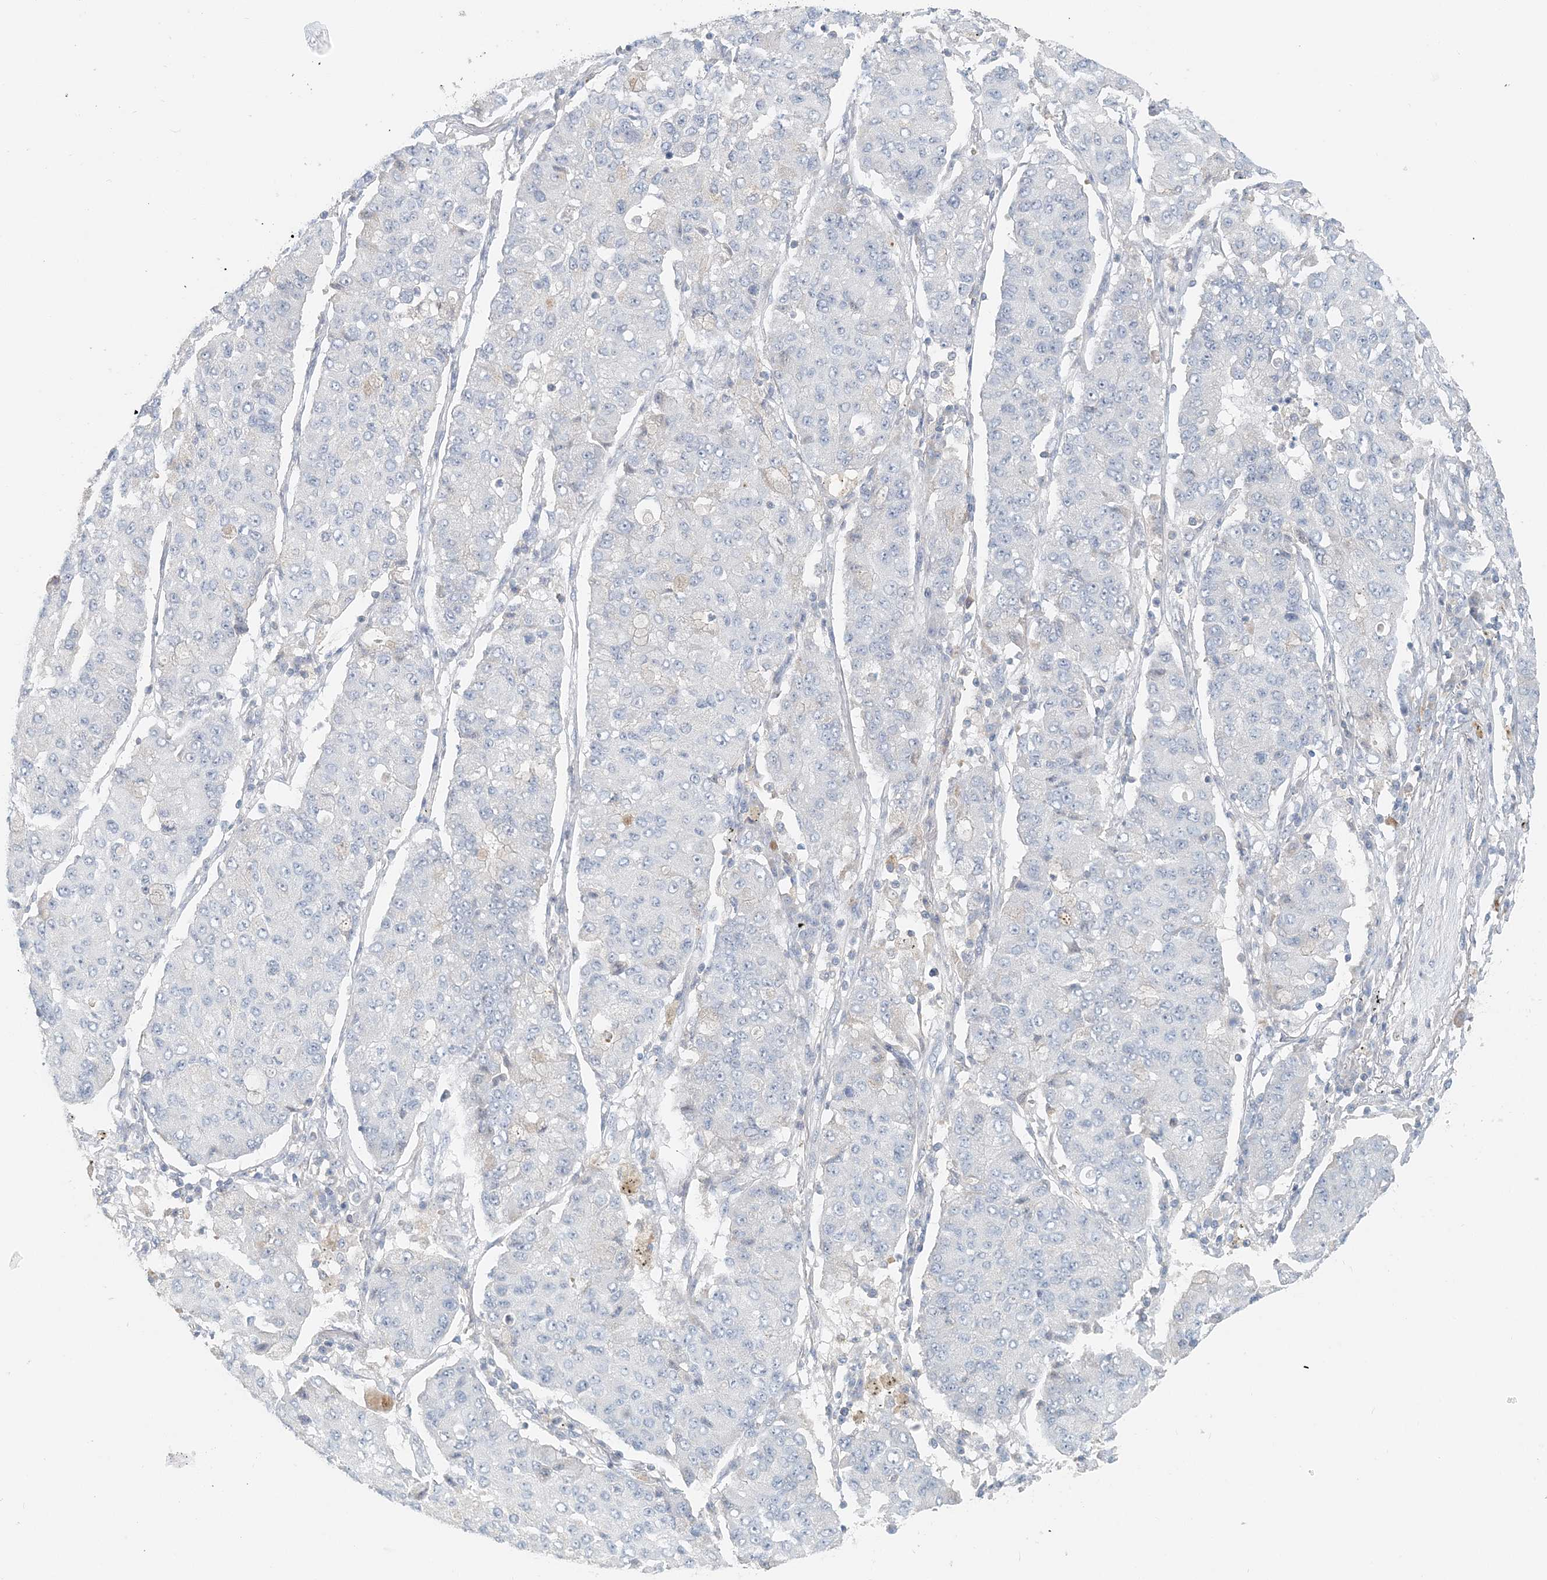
{"staining": {"intensity": "negative", "quantity": "none", "location": "none"}, "tissue": "lung cancer", "cell_type": "Tumor cells", "image_type": "cancer", "snomed": [{"axis": "morphology", "description": "Squamous cell carcinoma, NOS"}, {"axis": "topography", "description": "Lung"}], "caption": "This is an immunohistochemistry (IHC) image of lung squamous cell carcinoma. There is no positivity in tumor cells.", "gene": "NAA11", "patient": {"sex": "male", "age": 74}}